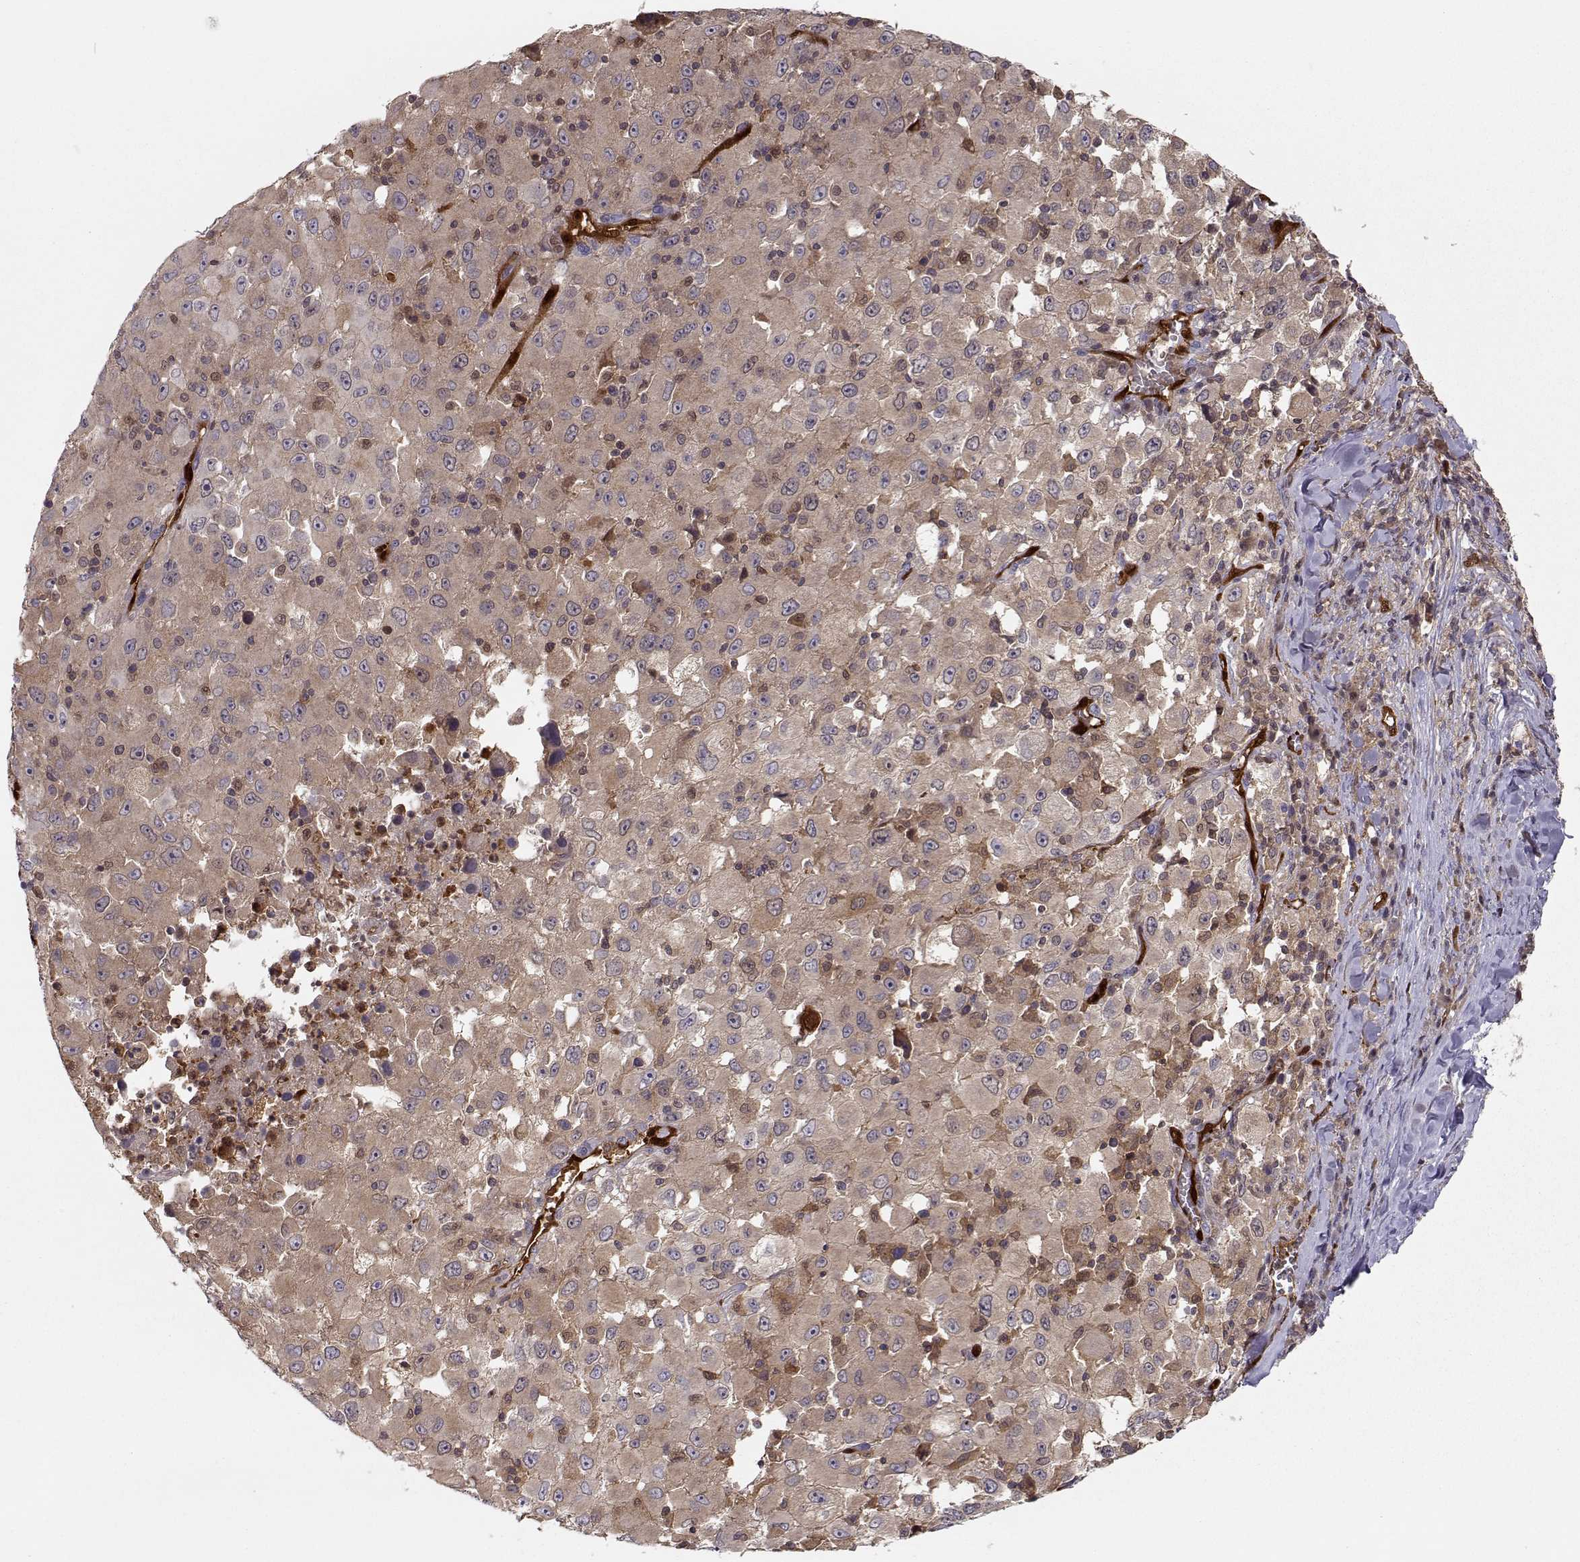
{"staining": {"intensity": "weak", "quantity": ">75%", "location": "cytoplasmic/membranous"}, "tissue": "melanoma", "cell_type": "Tumor cells", "image_type": "cancer", "snomed": [{"axis": "morphology", "description": "Malignant melanoma, Metastatic site"}, {"axis": "topography", "description": "Soft tissue"}], "caption": "Protein expression analysis of melanoma reveals weak cytoplasmic/membranous positivity in approximately >75% of tumor cells.", "gene": "PNP", "patient": {"sex": "male", "age": 50}}